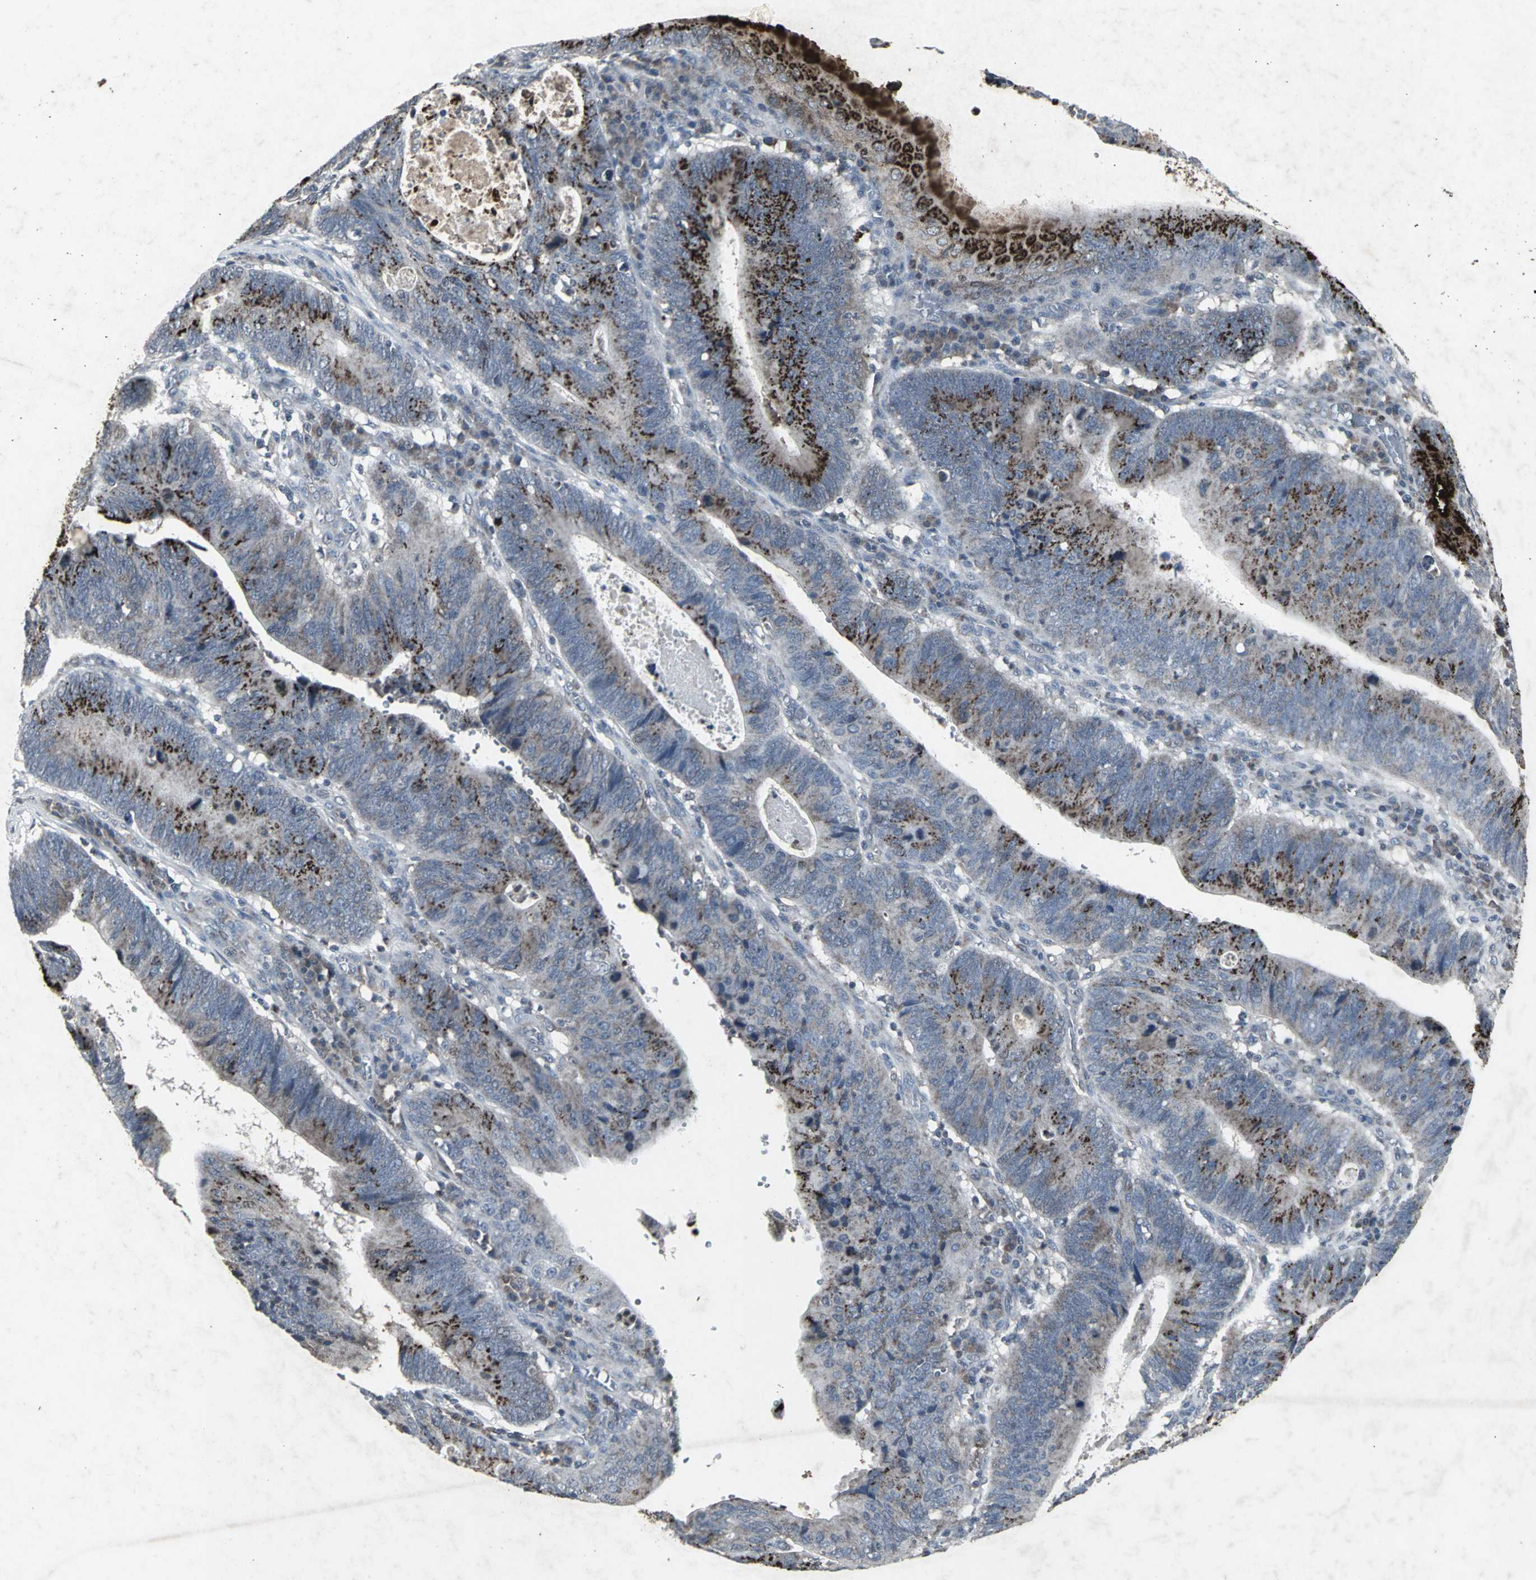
{"staining": {"intensity": "strong", "quantity": "25%-75%", "location": "cytoplasmic/membranous"}, "tissue": "stomach cancer", "cell_type": "Tumor cells", "image_type": "cancer", "snomed": [{"axis": "morphology", "description": "Adenocarcinoma, NOS"}, {"axis": "topography", "description": "Stomach"}], "caption": "Strong cytoplasmic/membranous positivity is seen in approximately 25%-75% of tumor cells in stomach cancer (adenocarcinoma).", "gene": "BMP4", "patient": {"sex": "male", "age": 59}}